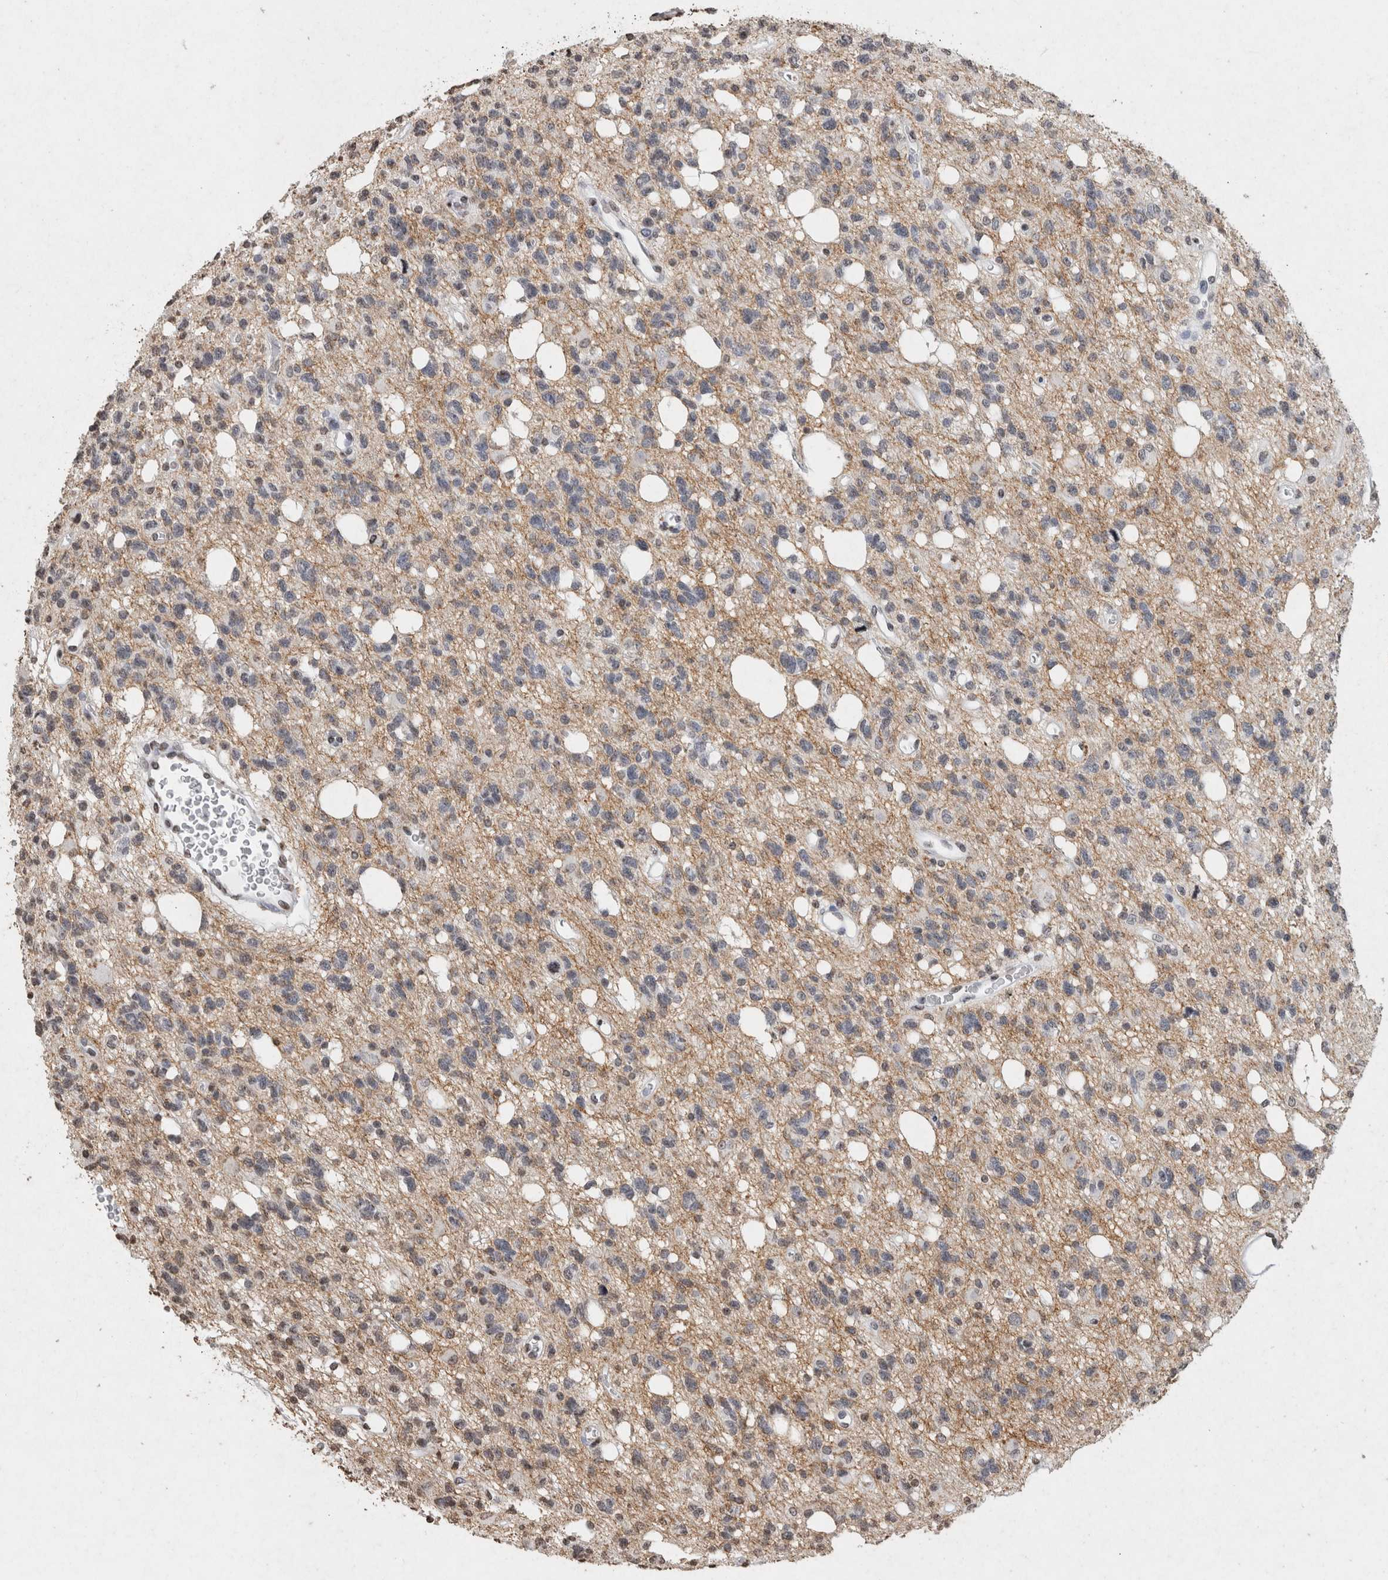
{"staining": {"intensity": "negative", "quantity": "none", "location": "none"}, "tissue": "glioma", "cell_type": "Tumor cells", "image_type": "cancer", "snomed": [{"axis": "morphology", "description": "Glioma, malignant, High grade"}, {"axis": "topography", "description": "Brain"}], "caption": "A histopathology image of human glioma is negative for staining in tumor cells.", "gene": "CNTN1", "patient": {"sex": "female", "age": 62}}